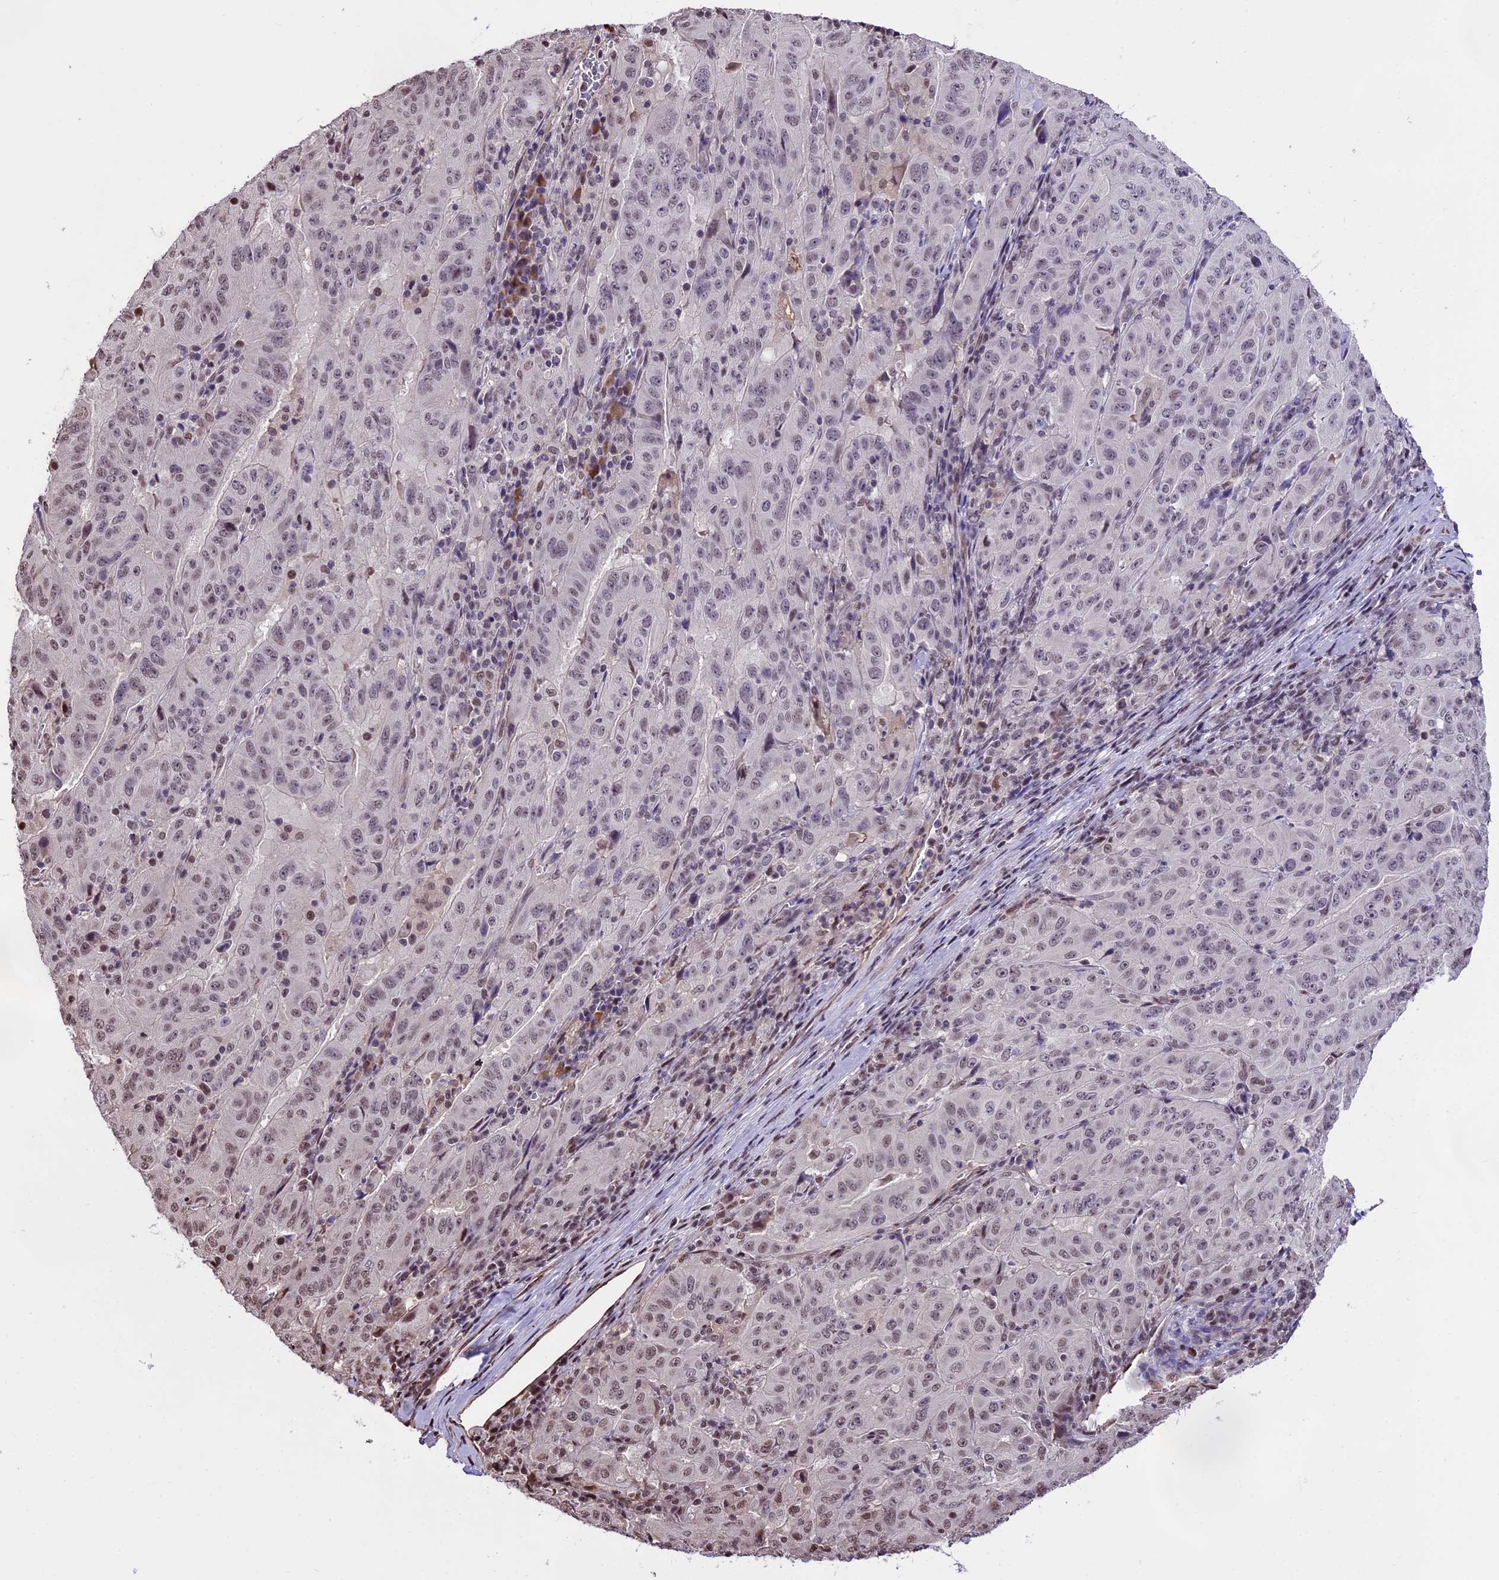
{"staining": {"intensity": "weak", "quantity": "25%-75%", "location": "nuclear"}, "tissue": "pancreatic cancer", "cell_type": "Tumor cells", "image_type": "cancer", "snomed": [{"axis": "morphology", "description": "Adenocarcinoma, NOS"}, {"axis": "topography", "description": "Pancreas"}], "caption": "Protein expression analysis of pancreatic cancer displays weak nuclear positivity in approximately 25%-75% of tumor cells. The staining was performed using DAB to visualize the protein expression in brown, while the nuclei were stained in blue with hematoxylin (Magnification: 20x).", "gene": "POLR3E", "patient": {"sex": "male", "age": 63}}